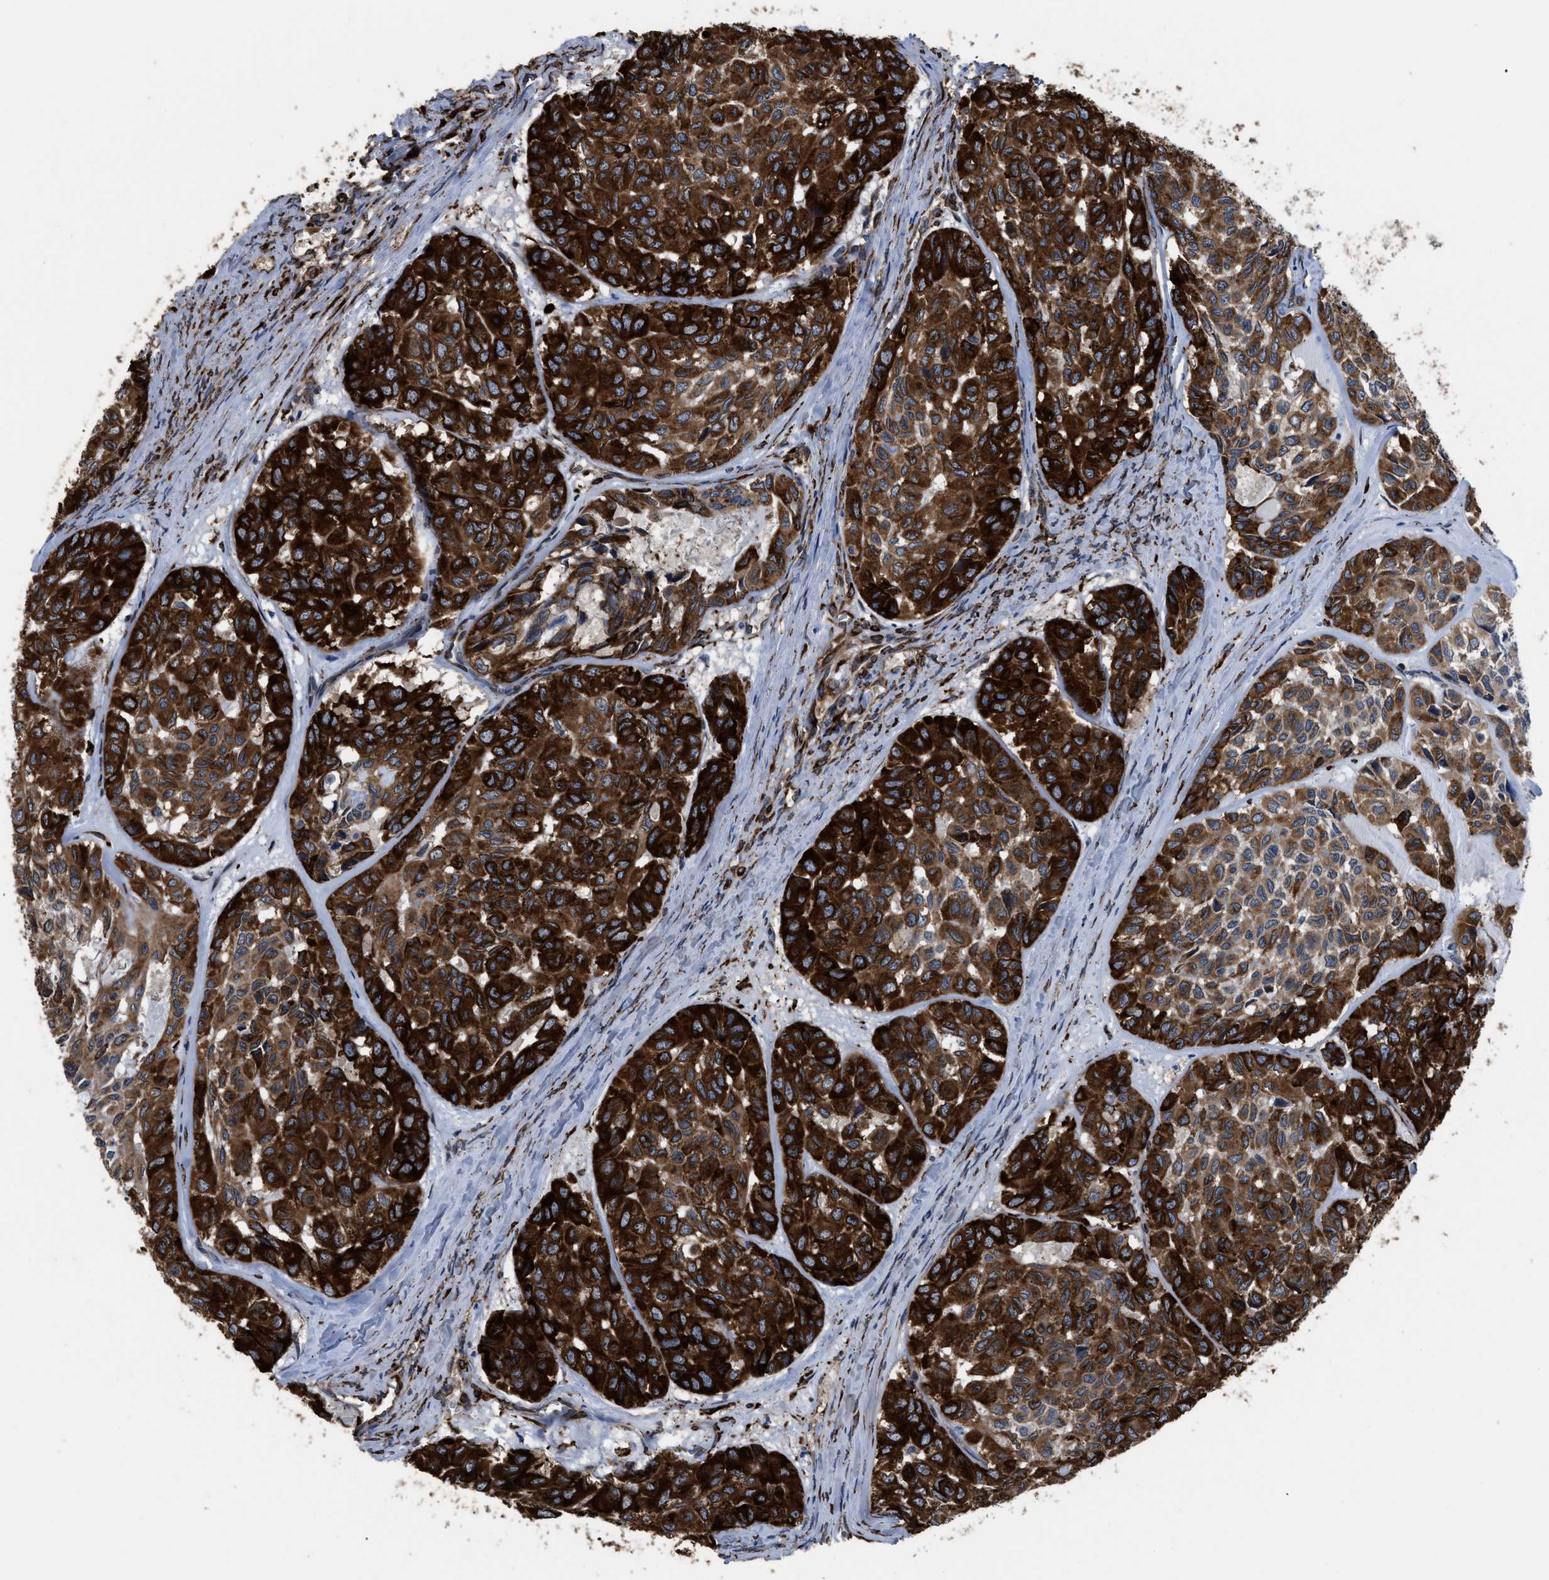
{"staining": {"intensity": "strong", "quantity": ">75%", "location": "cytoplasmic/membranous"}, "tissue": "head and neck cancer", "cell_type": "Tumor cells", "image_type": "cancer", "snomed": [{"axis": "morphology", "description": "Adenocarcinoma, NOS"}, {"axis": "topography", "description": "Salivary gland, NOS"}, {"axis": "topography", "description": "Head-Neck"}], "caption": "IHC (DAB) staining of head and neck adenocarcinoma displays strong cytoplasmic/membranous protein positivity in about >75% of tumor cells.", "gene": "SQLE", "patient": {"sex": "female", "age": 76}}